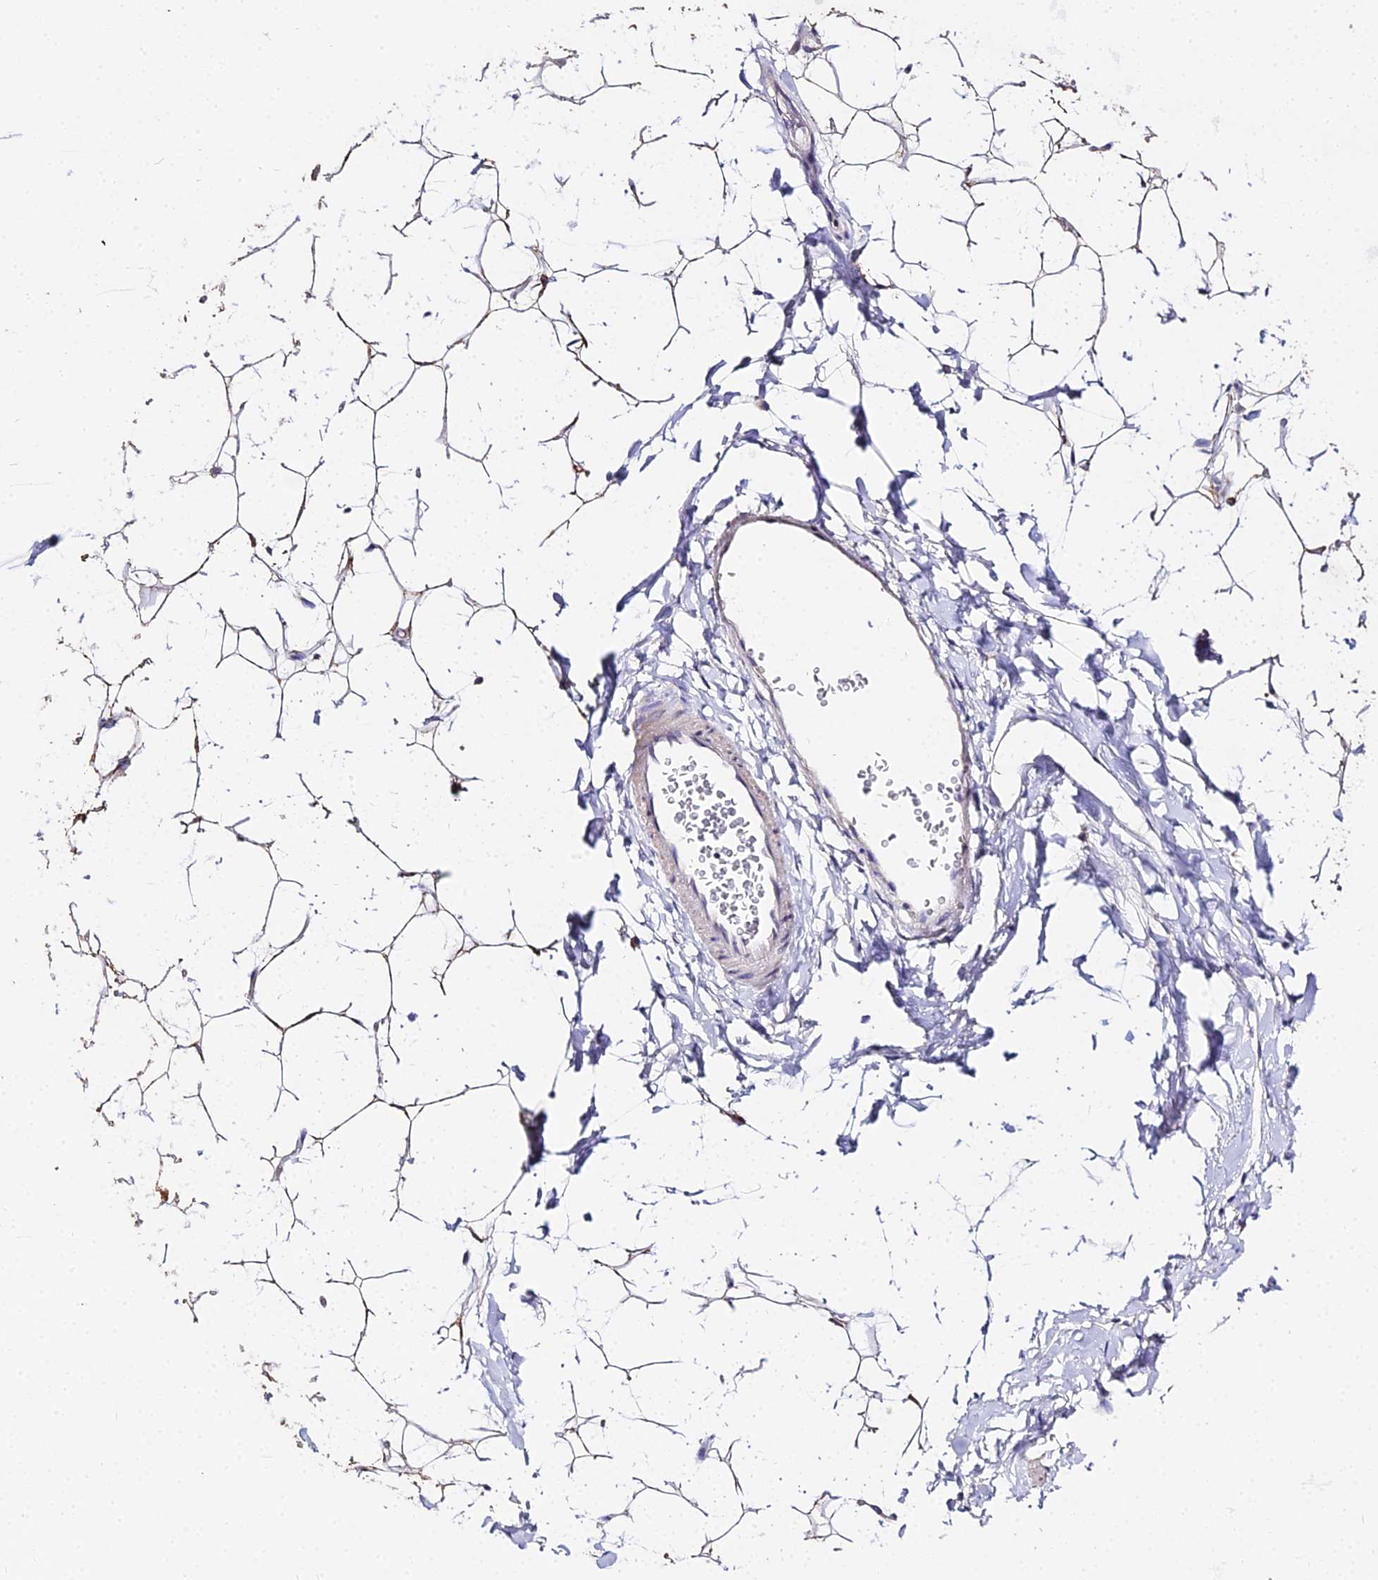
{"staining": {"intensity": "negative", "quantity": "none", "location": "none"}, "tissue": "adipose tissue", "cell_type": "Adipocytes", "image_type": "normal", "snomed": [{"axis": "morphology", "description": "Normal tissue, NOS"}, {"axis": "topography", "description": "Breast"}], "caption": "Immunohistochemistry (IHC) of unremarkable human adipose tissue shows no staining in adipocytes.", "gene": "GLYAT", "patient": {"sex": "female", "age": 26}}